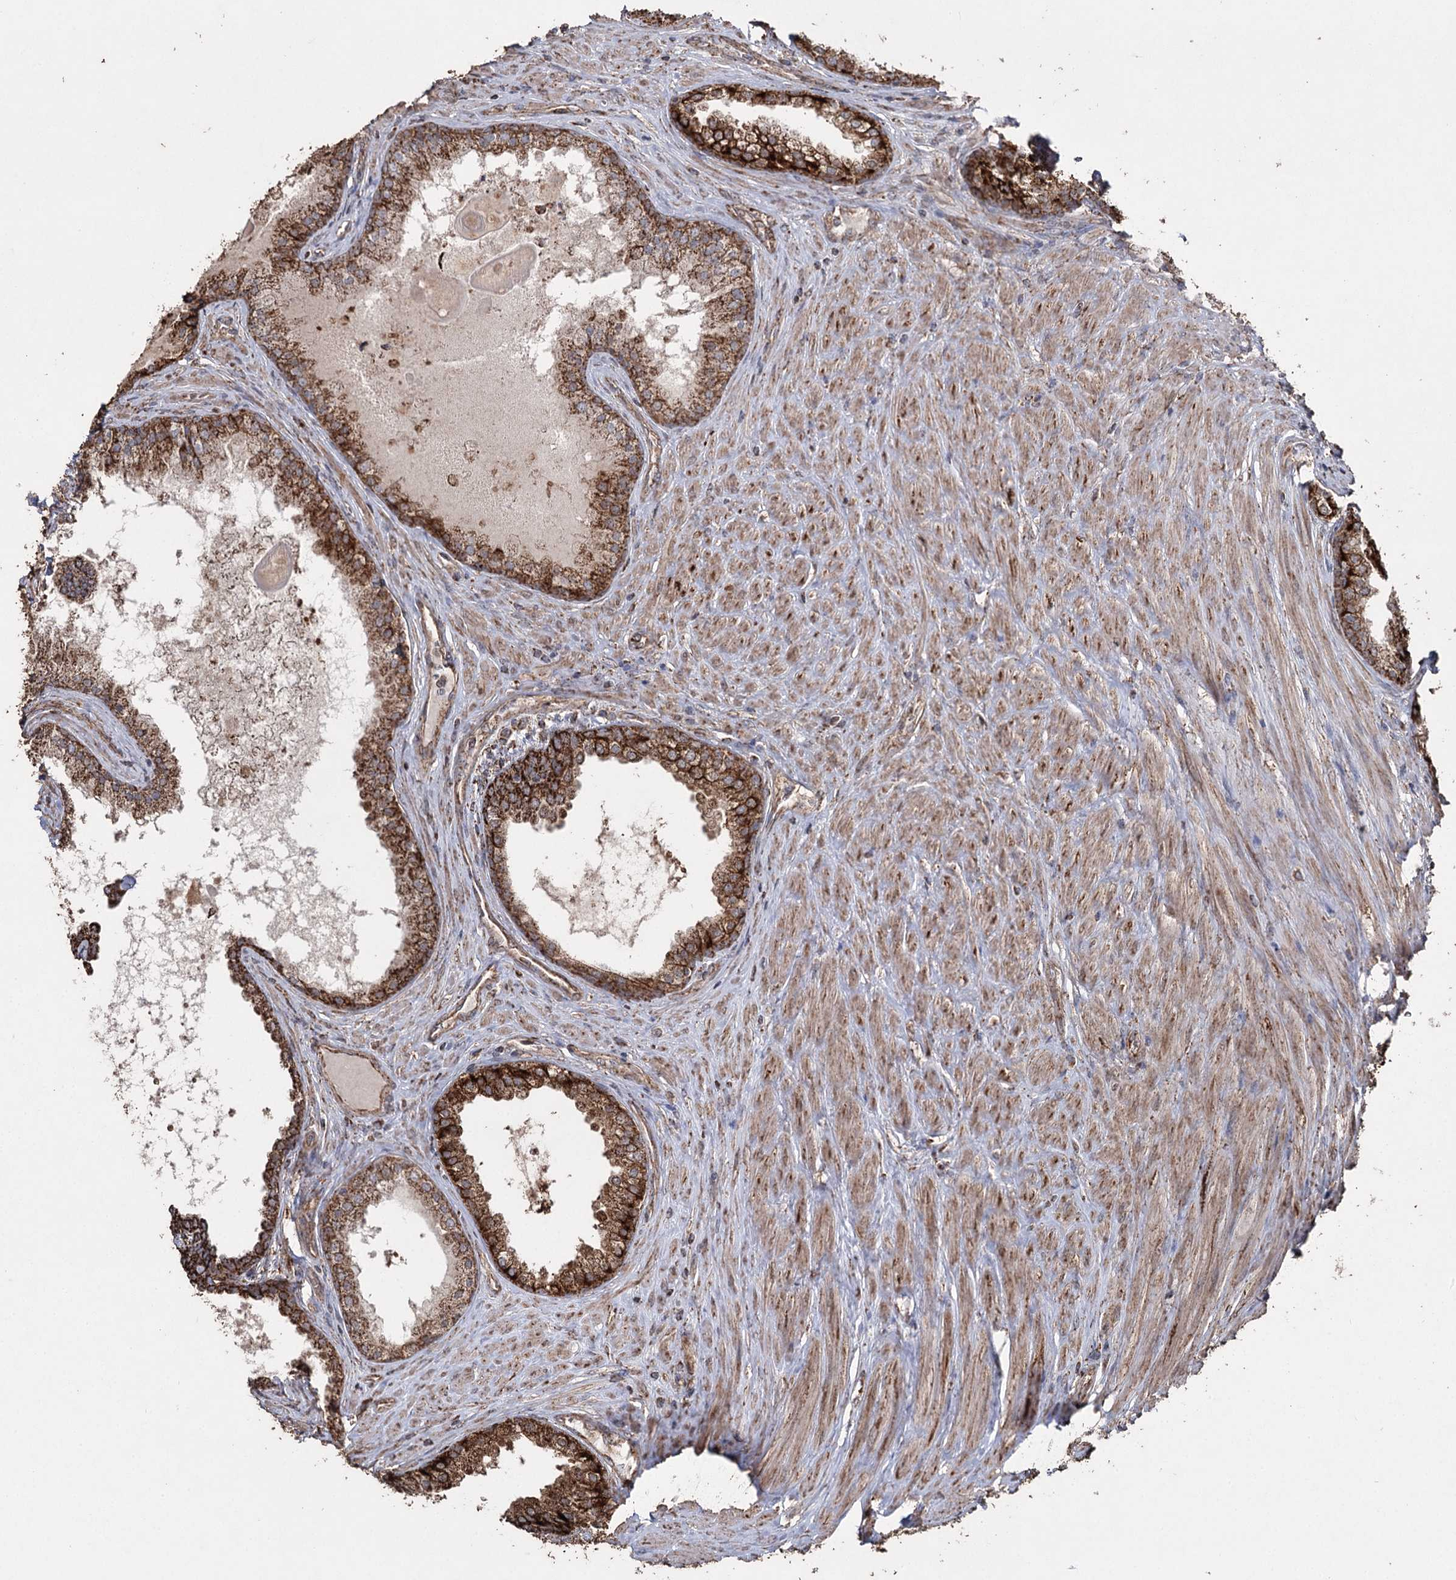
{"staining": {"intensity": "strong", "quantity": ">75%", "location": "cytoplasmic/membranous"}, "tissue": "prostate cancer", "cell_type": "Tumor cells", "image_type": "cancer", "snomed": [{"axis": "morphology", "description": "Adenocarcinoma, High grade"}, {"axis": "topography", "description": "Prostate"}], "caption": "Human prostate high-grade adenocarcinoma stained for a protein (brown) exhibits strong cytoplasmic/membranous positive expression in approximately >75% of tumor cells.", "gene": "SLF2", "patient": {"sex": "male", "age": 63}}